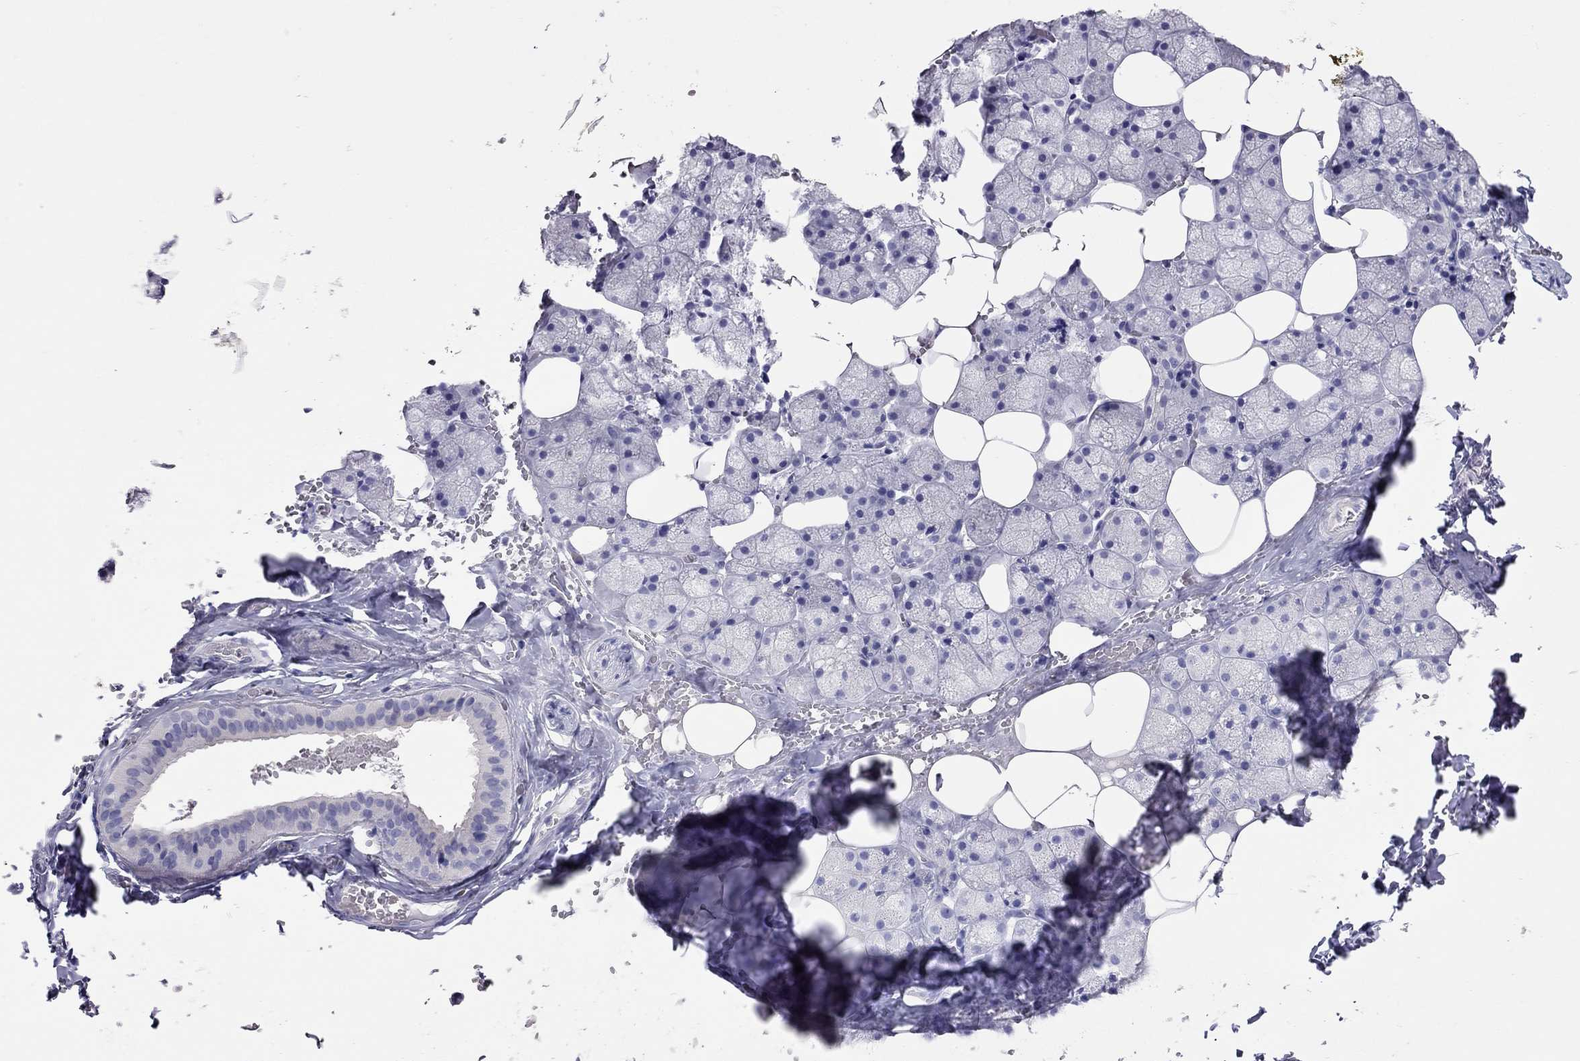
{"staining": {"intensity": "negative", "quantity": "none", "location": "none"}, "tissue": "salivary gland", "cell_type": "Glandular cells", "image_type": "normal", "snomed": [{"axis": "morphology", "description": "Normal tissue, NOS"}, {"axis": "topography", "description": "Salivary gland"}], "caption": "Immunohistochemistry image of unremarkable salivary gland: salivary gland stained with DAB (3,3'-diaminobenzidine) displays no significant protein staining in glandular cells.", "gene": "ALOX15B", "patient": {"sex": "male", "age": 38}}